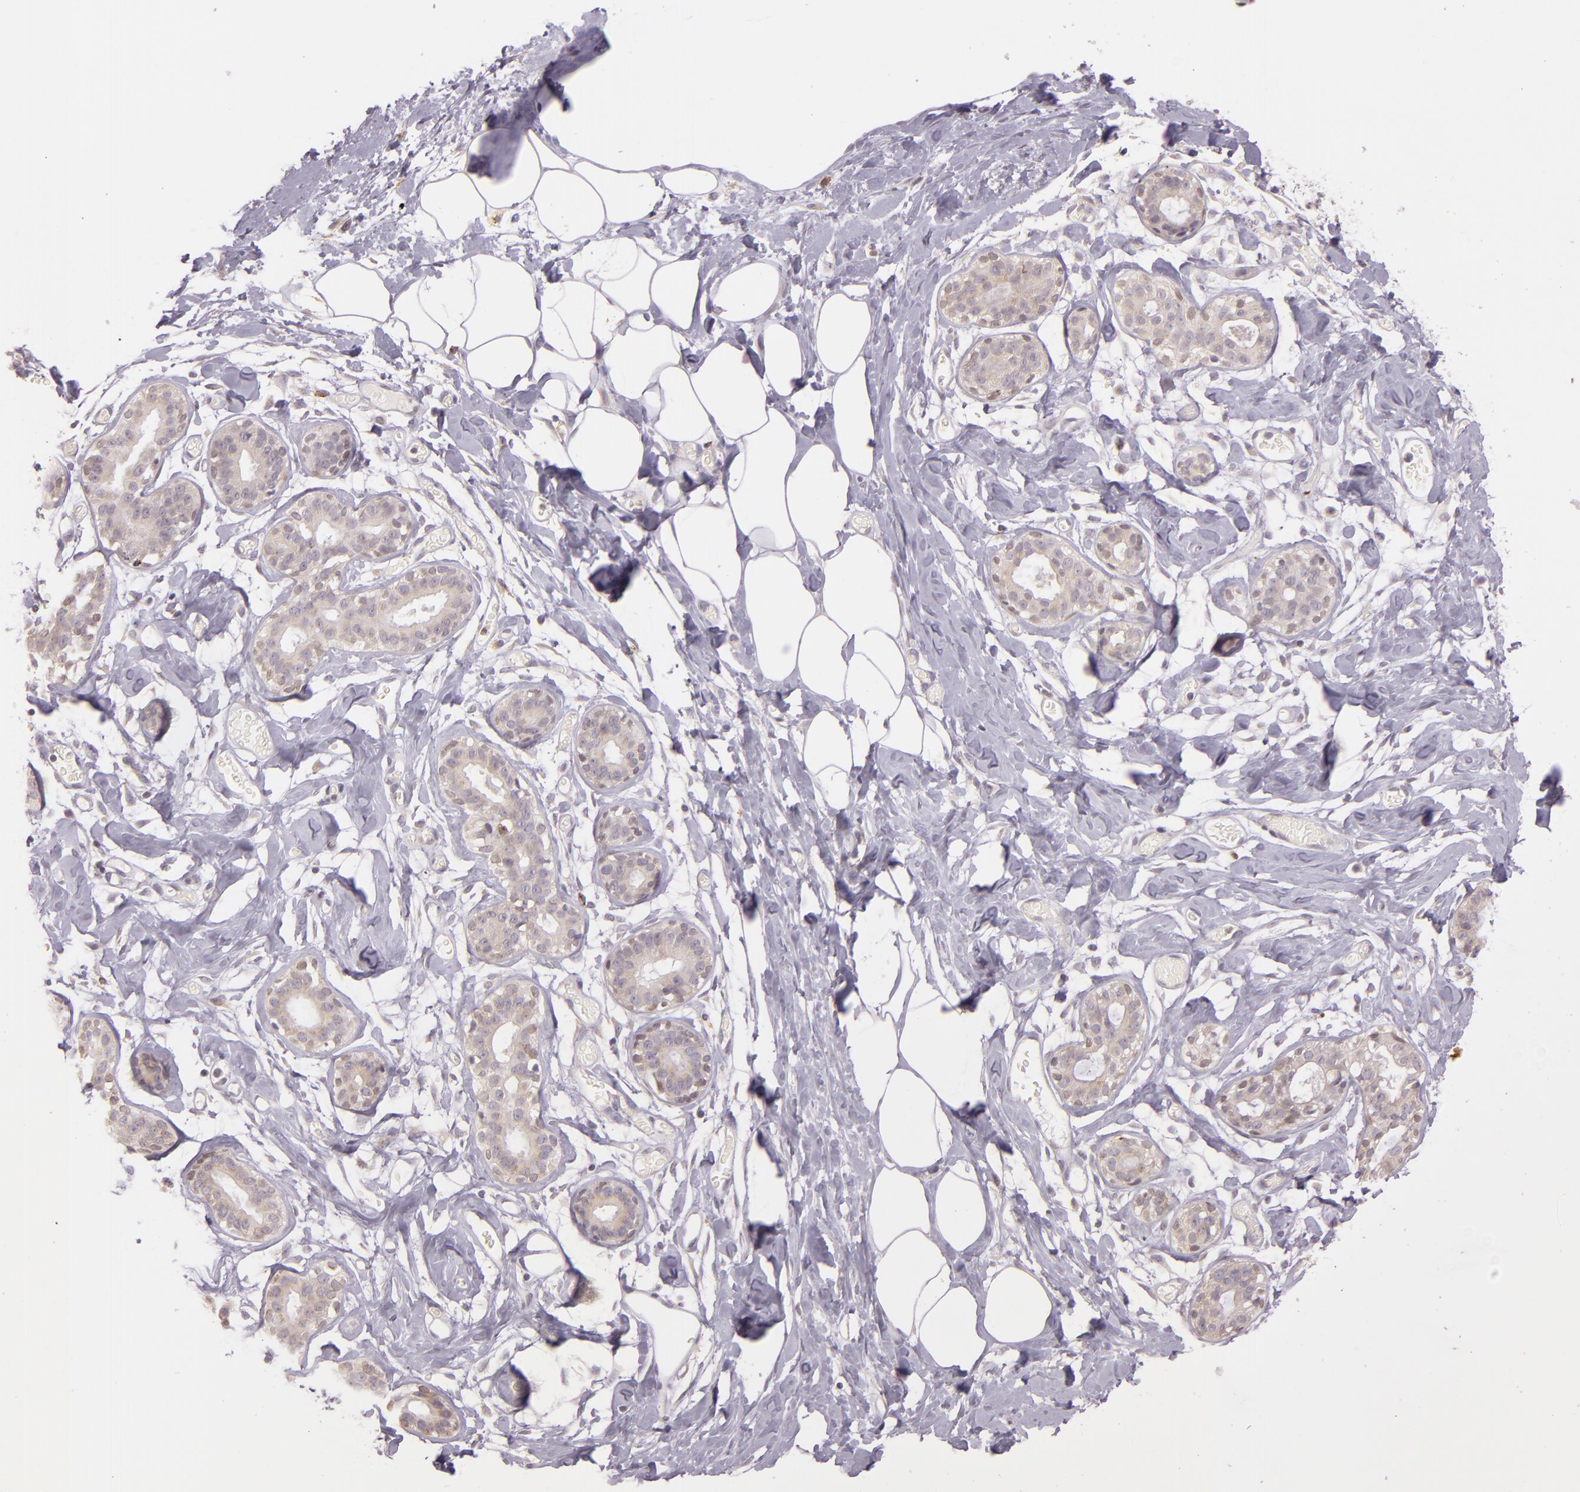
{"staining": {"intensity": "negative", "quantity": "none", "location": "none"}, "tissue": "breast", "cell_type": "Adipocytes", "image_type": "normal", "snomed": [{"axis": "morphology", "description": "Normal tissue, NOS"}, {"axis": "topography", "description": "Breast"}], "caption": "A micrograph of breast stained for a protein displays no brown staining in adipocytes.", "gene": "LGMN", "patient": {"sex": "female", "age": 23}}